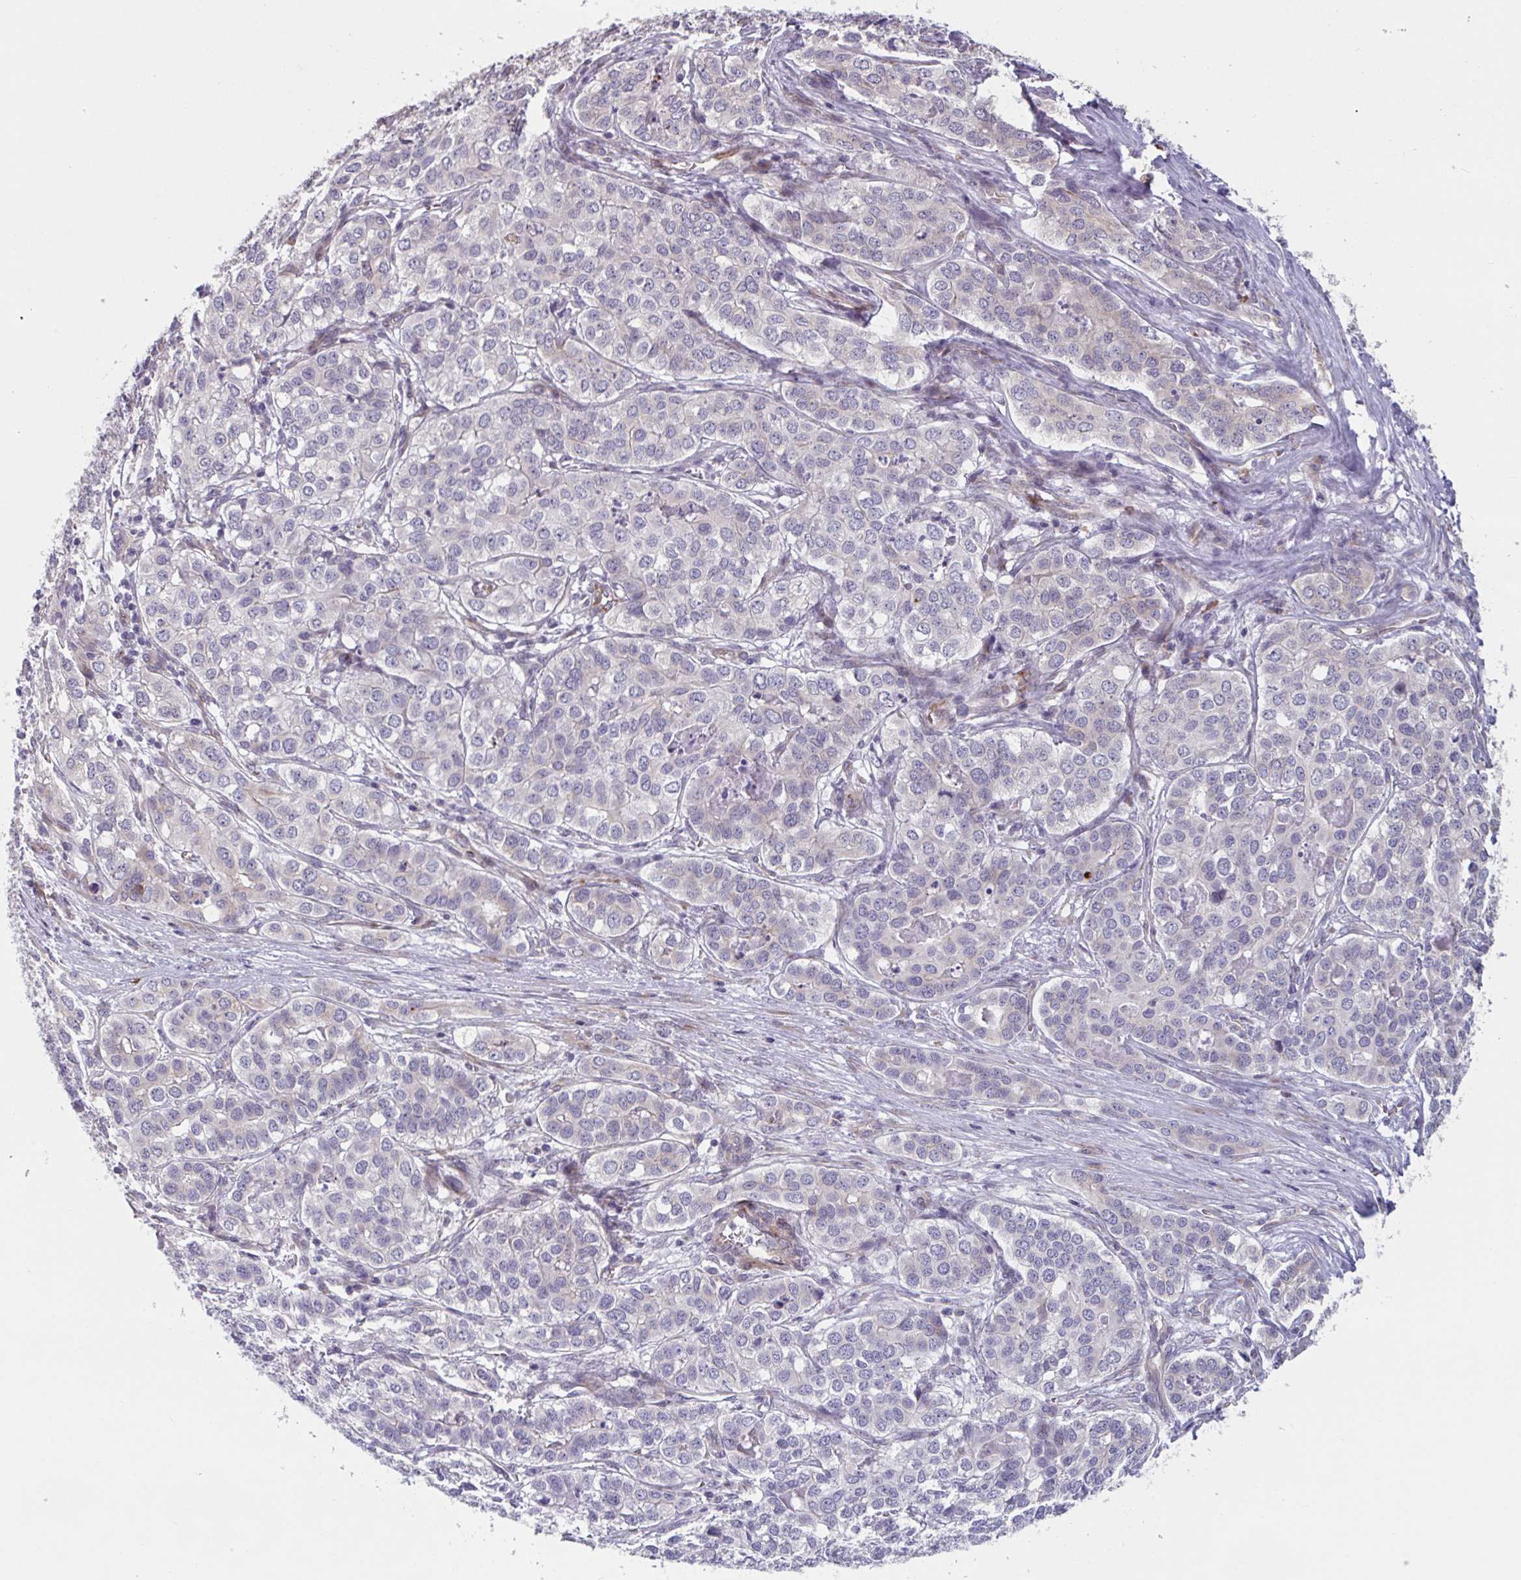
{"staining": {"intensity": "negative", "quantity": "none", "location": "none"}, "tissue": "liver cancer", "cell_type": "Tumor cells", "image_type": "cancer", "snomed": [{"axis": "morphology", "description": "Cholangiocarcinoma"}, {"axis": "topography", "description": "Liver"}], "caption": "Liver cancer was stained to show a protein in brown. There is no significant expression in tumor cells.", "gene": "TNFSF10", "patient": {"sex": "male", "age": 56}}